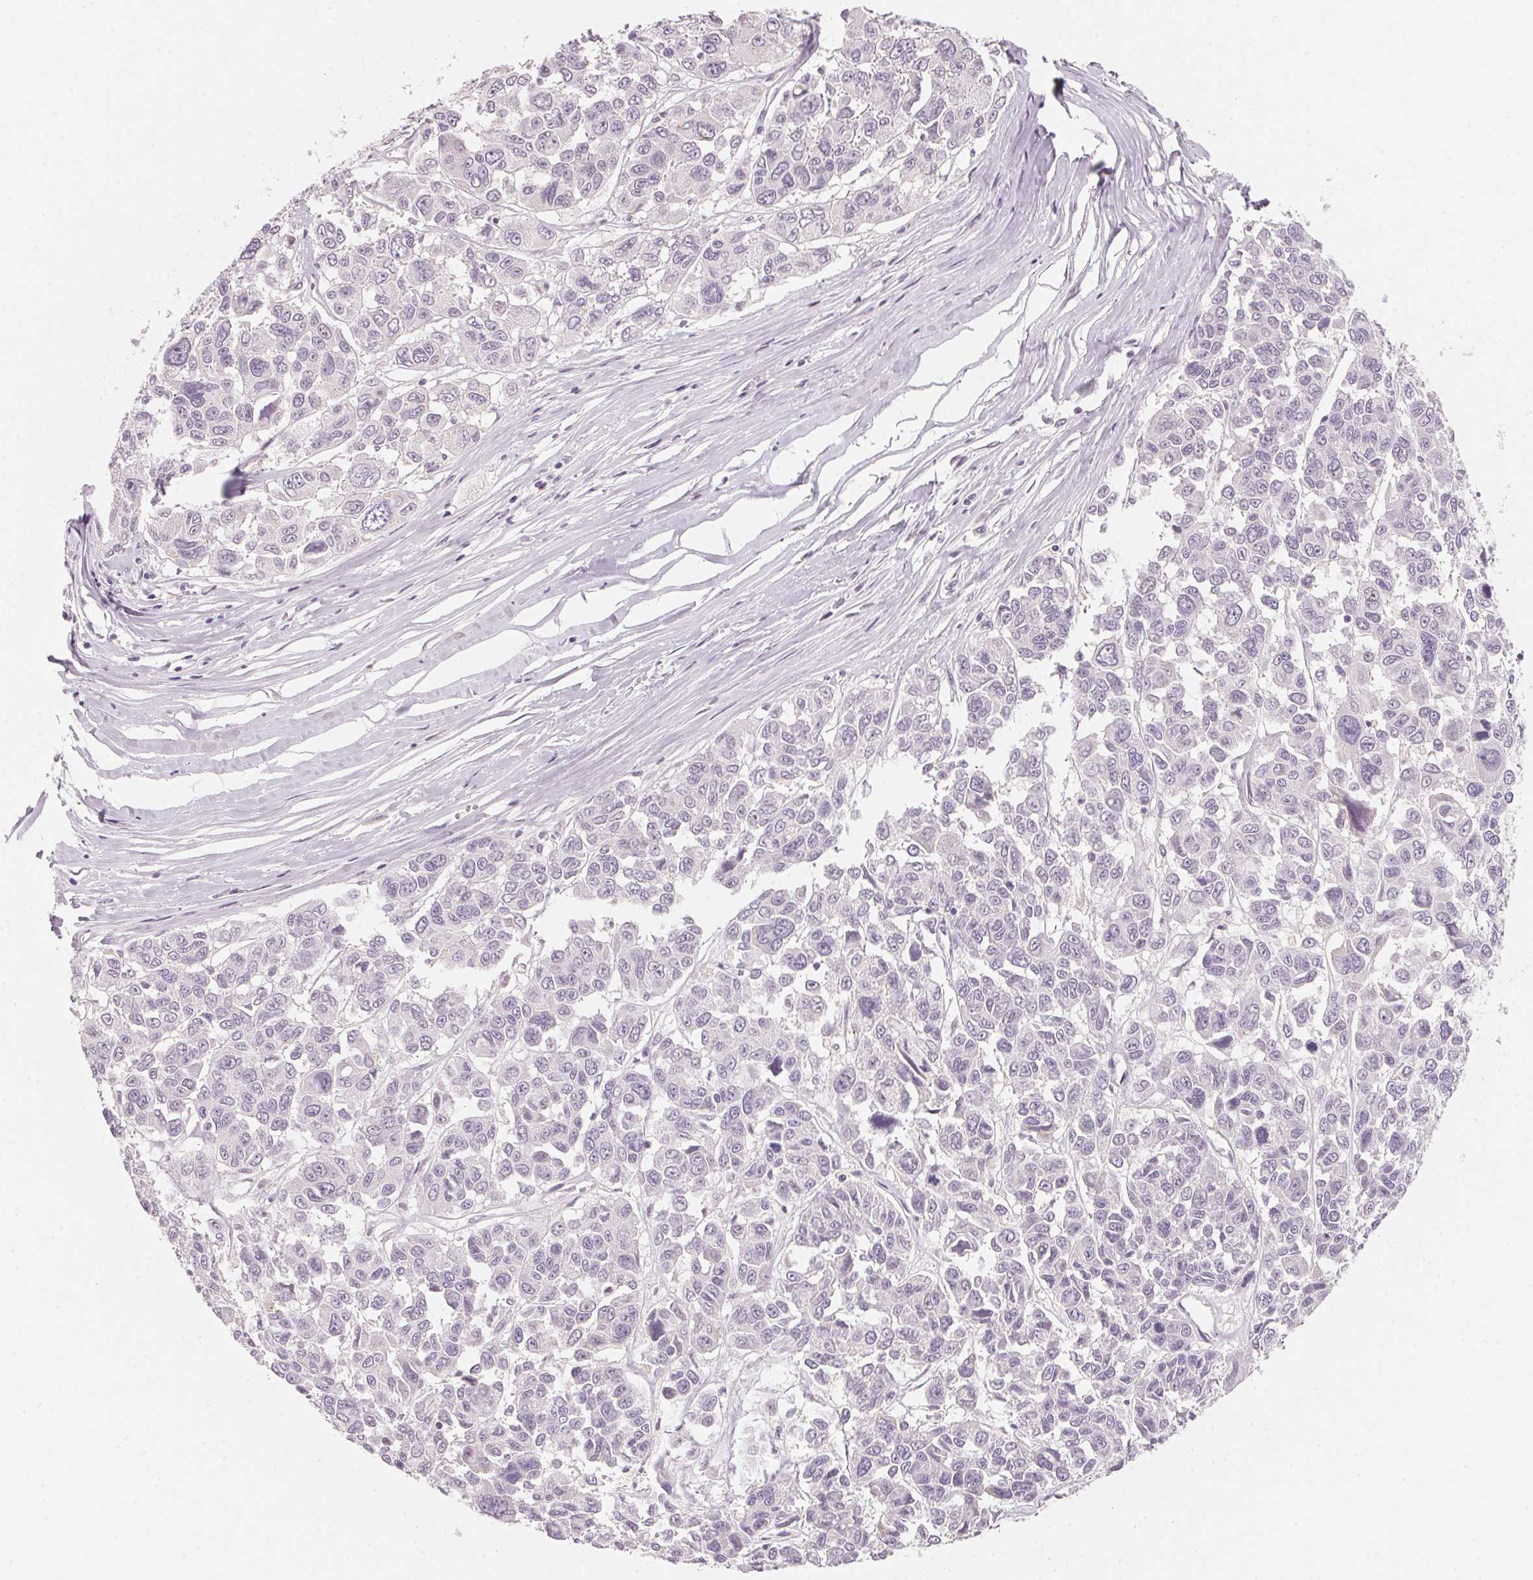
{"staining": {"intensity": "negative", "quantity": "none", "location": "none"}, "tissue": "melanoma", "cell_type": "Tumor cells", "image_type": "cancer", "snomed": [{"axis": "morphology", "description": "Malignant melanoma, NOS"}, {"axis": "topography", "description": "Skin"}], "caption": "This is an IHC micrograph of melanoma. There is no positivity in tumor cells.", "gene": "ANKRD31", "patient": {"sex": "female", "age": 66}}